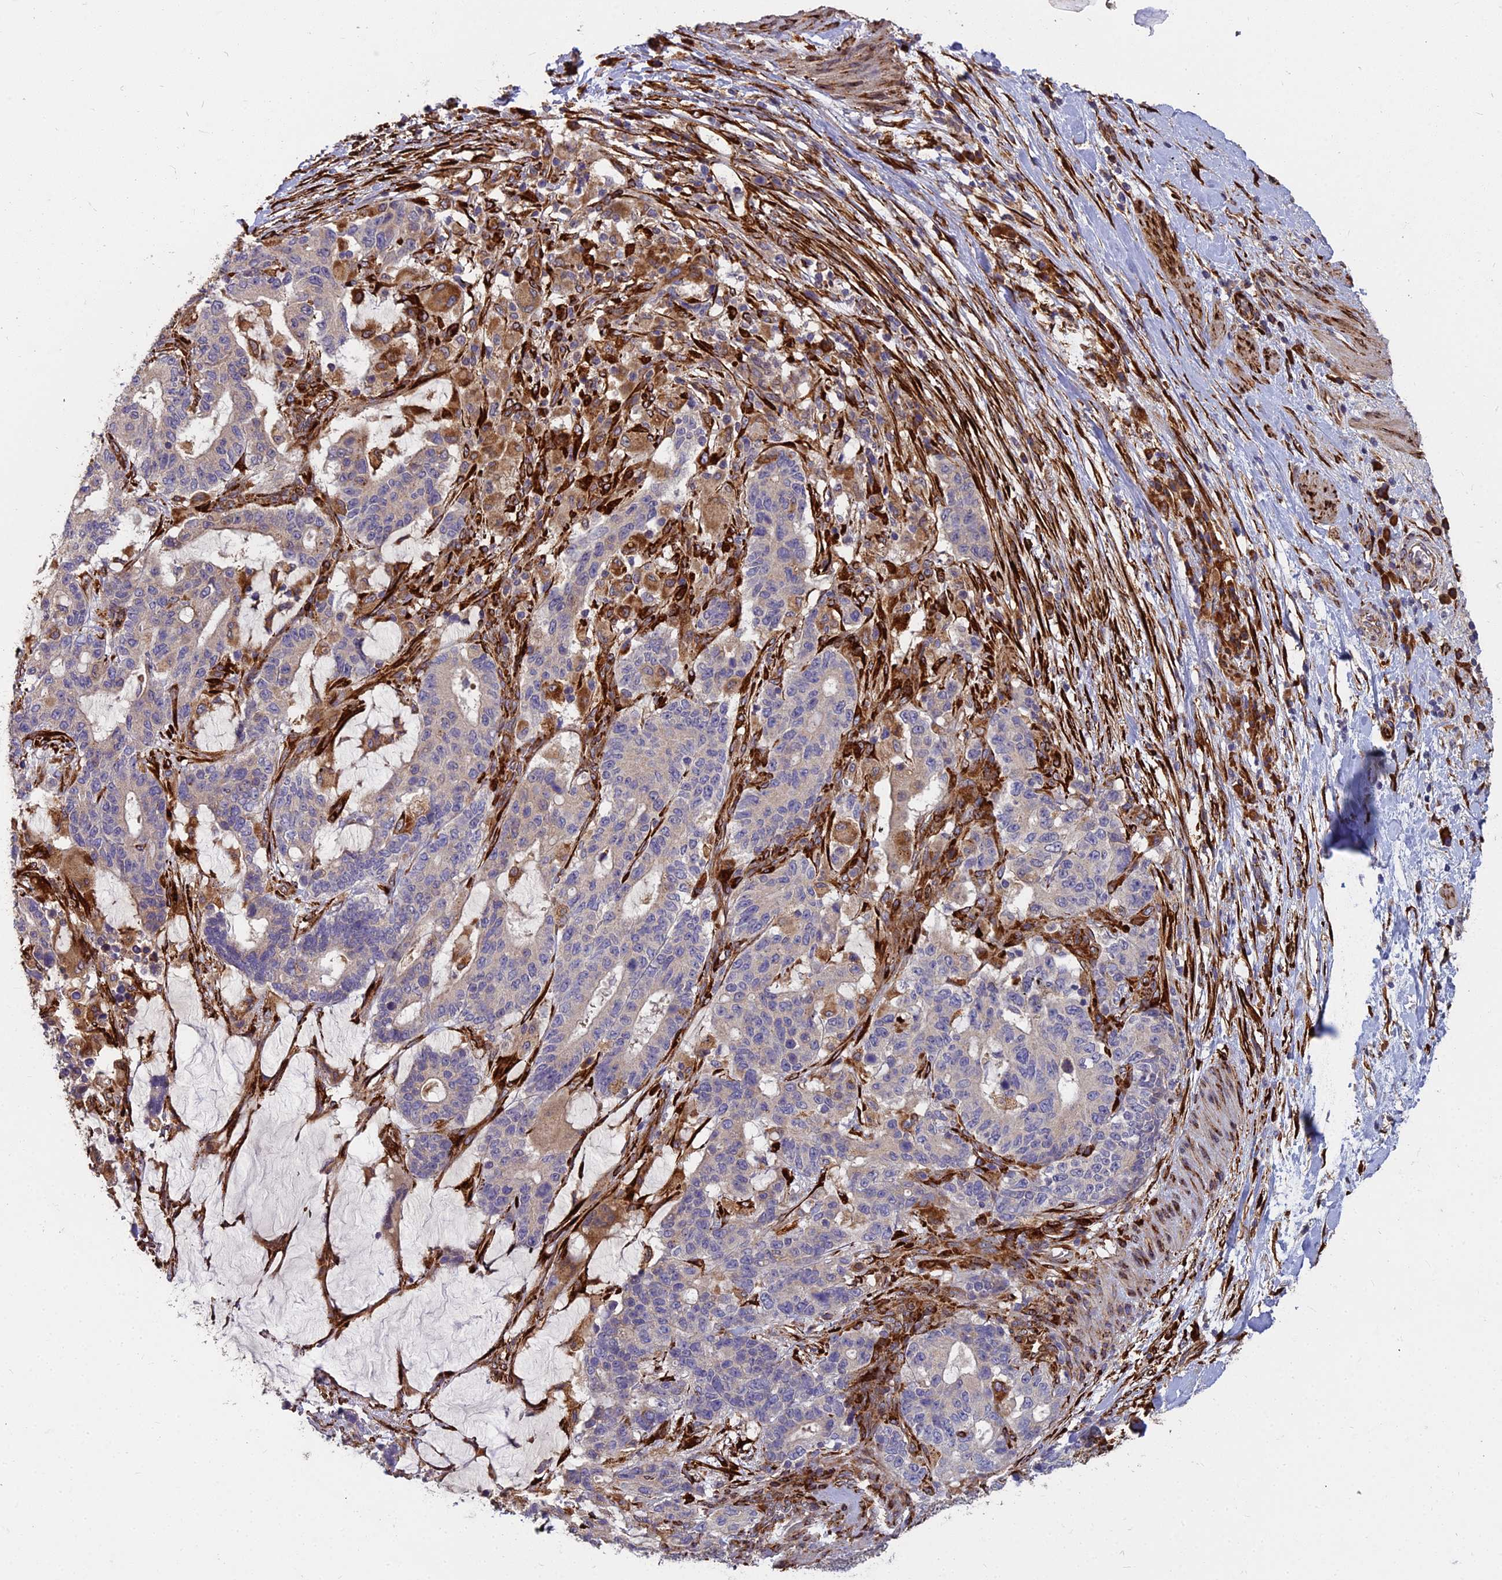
{"staining": {"intensity": "weak", "quantity": "25%-75%", "location": "cytoplasmic/membranous"}, "tissue": "stomach cancer", "cell_type": "Tumor cells", "image_type": "cancer", "snomed": [{"axis": "morphology", "description": "Normal tissue, NOS"}, {"axis": "morphology", "description": "Adenocarcinoma, NOS"}, {"axis": "topography", "description": "Stomach"}], "caption": "Immunohistochemical staining of stomach cancer (adenocarcinoma) exhibits weak cytoplasmic/membranous protein positivity in approximately 25%-75% of tumor cells.", "gene": "NDUFAF7", "patient": {"sex": "female", "age": 64}}